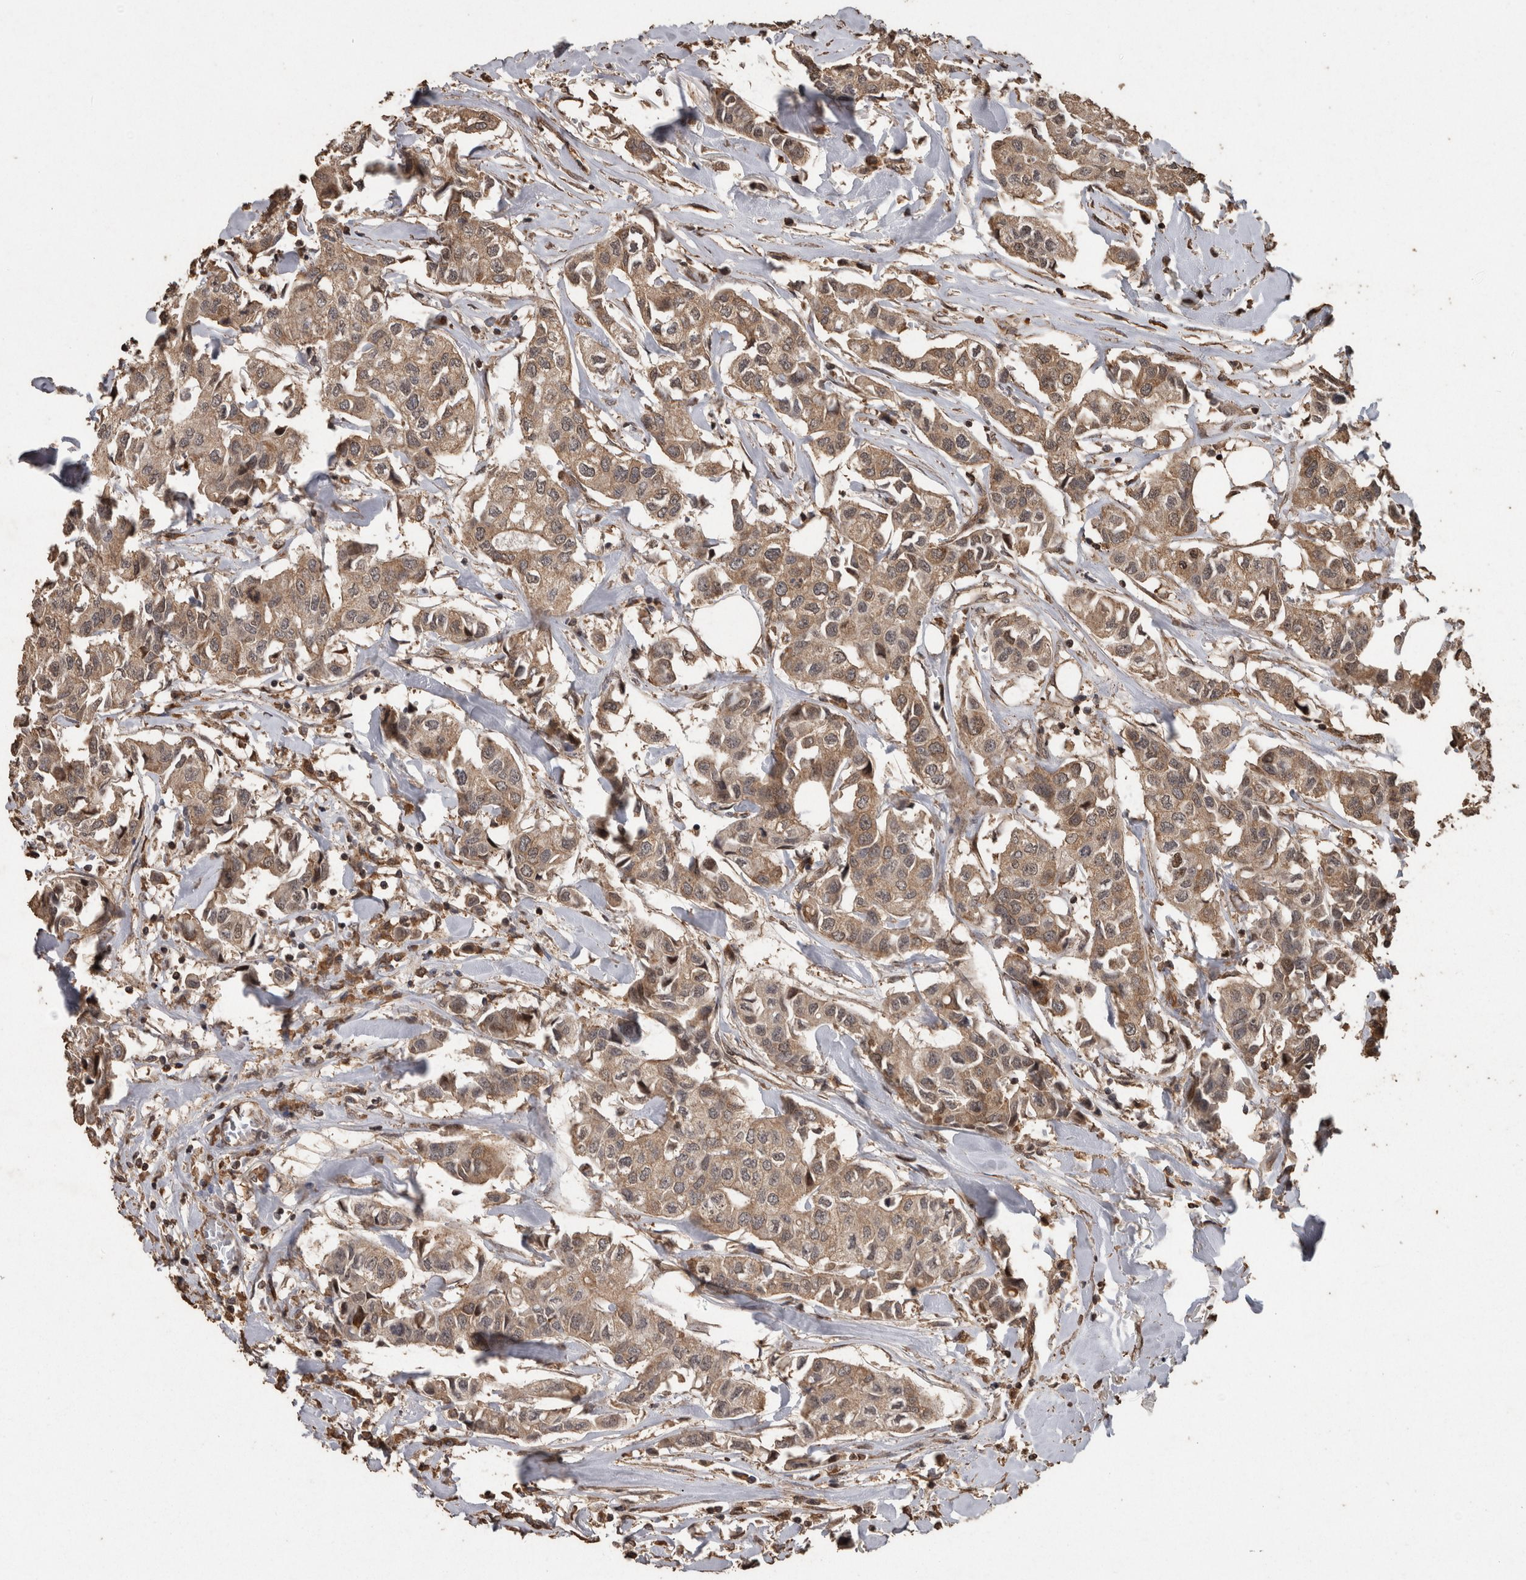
{"staining": {"intensity": "moderate", "quantity": ">75%", "location": "cytoplasmic/membranous"}, "tissue": "breast cancer", "cell_type": "Tumor cells", "image_type": "cancer", "snomed": [{"axis": "morphology", "description": "Duct carcinoma"}, {"axis": "topography", "description": "Breast"}], "caption": "About >75% of tumor cells in breast infiltrating ductal carcinoma demonstrate moderate cytoplasmic/membranous protein staining as visualized by brown immunohistochemical staining.", "gene": "PINK1", "patient": {"sex": "female", "age": 80}}